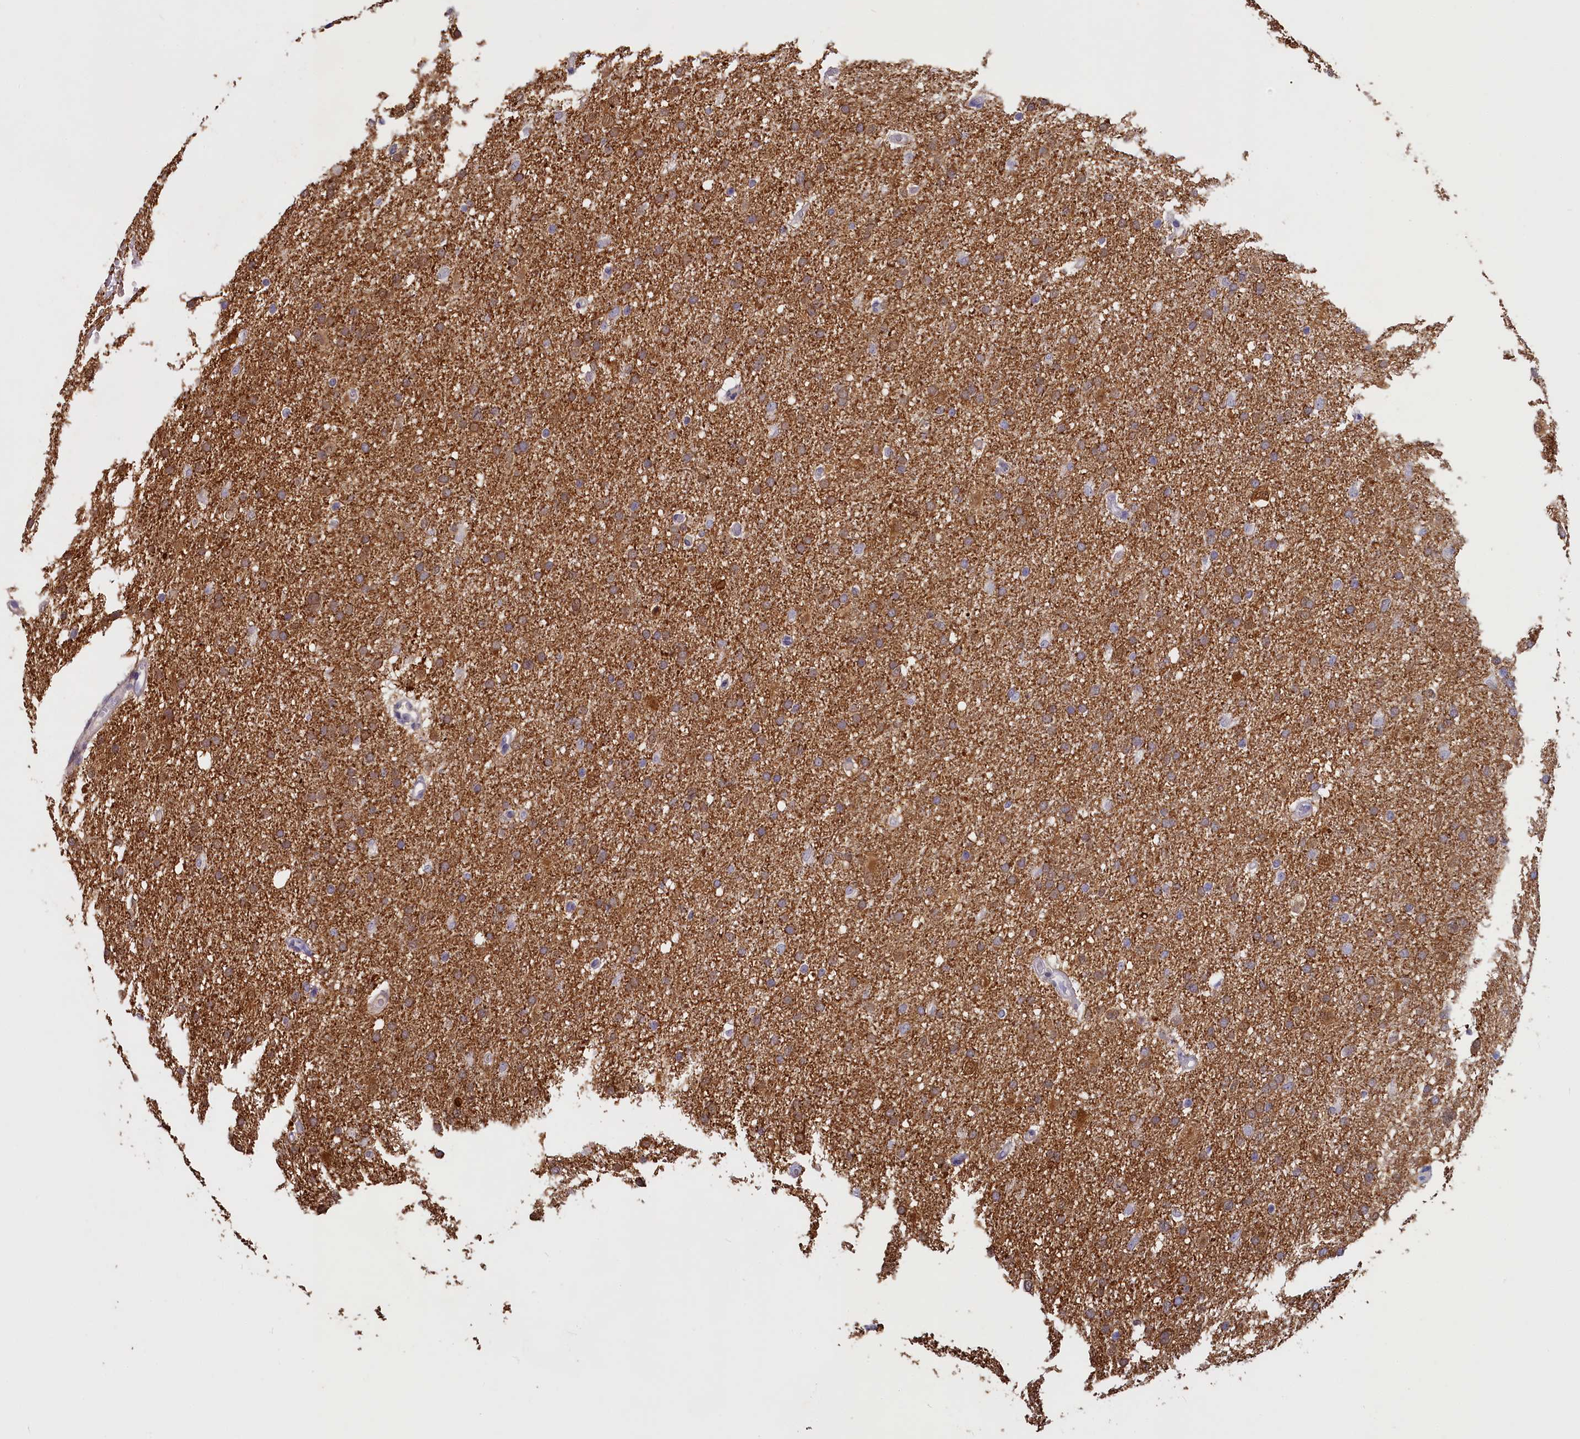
{"staining": {"intensity": "moderate", "quantity": "25%-75%", "location": "cytoplasmic/membranous"}, "tissue": "glioma", "cell_type": "Tumor cells", "image_type": "cancer", "snomed": [{"axis": "morphology", "description": "Glioma, malignant, High grade"}, {"axis": "topography", "description": "Cerebral cortex"}], "caption": "Malignant glioma (high-grade) tissue demonstrates moderate cytoplasmic/membranous positivity in about 25%-75% of tumor cells", "gene": "UCHL3", "patient": {"sex": "female", "age": 36}}